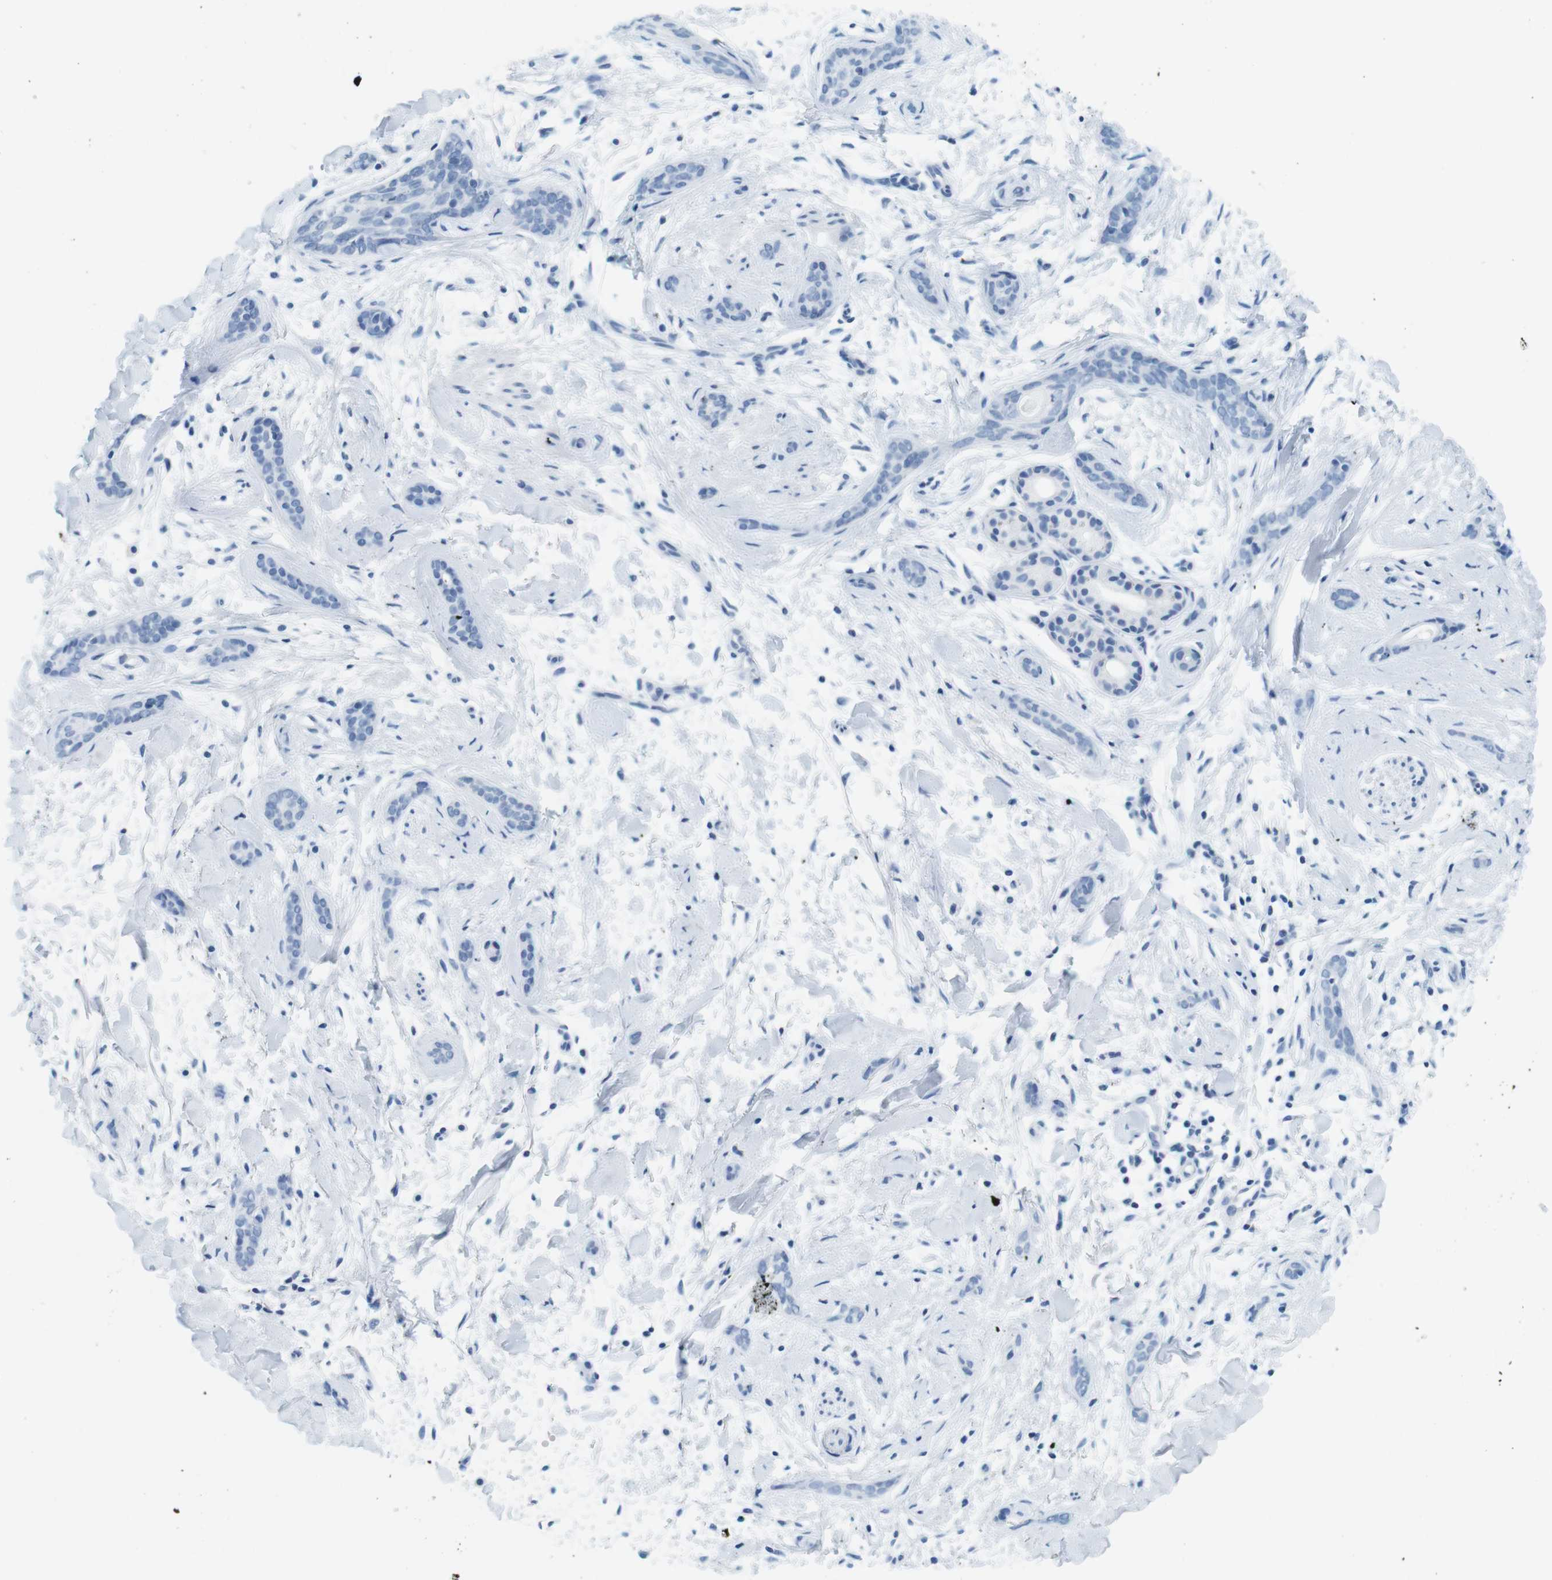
{"staining": {"intensity": "negative", "quantity": "none", "location": "none"}, "tissue": "skin cancer", "cell_type": "Tumor cells", "image_type": "cancer", "snomed": [{"axis": "morphology", "description": "Basal cell carcinoma"}, {"axis": "morphology", "description": "Adnexal tumor, benign"}, {"axis": "topography", "description": "Skin"}], "caption": "Tumor cells are negative for brown protein staining in basal cell carcinoma (skin).", "gene": "CYP2C9", "patient": {"sex": "female", "age": 42}}